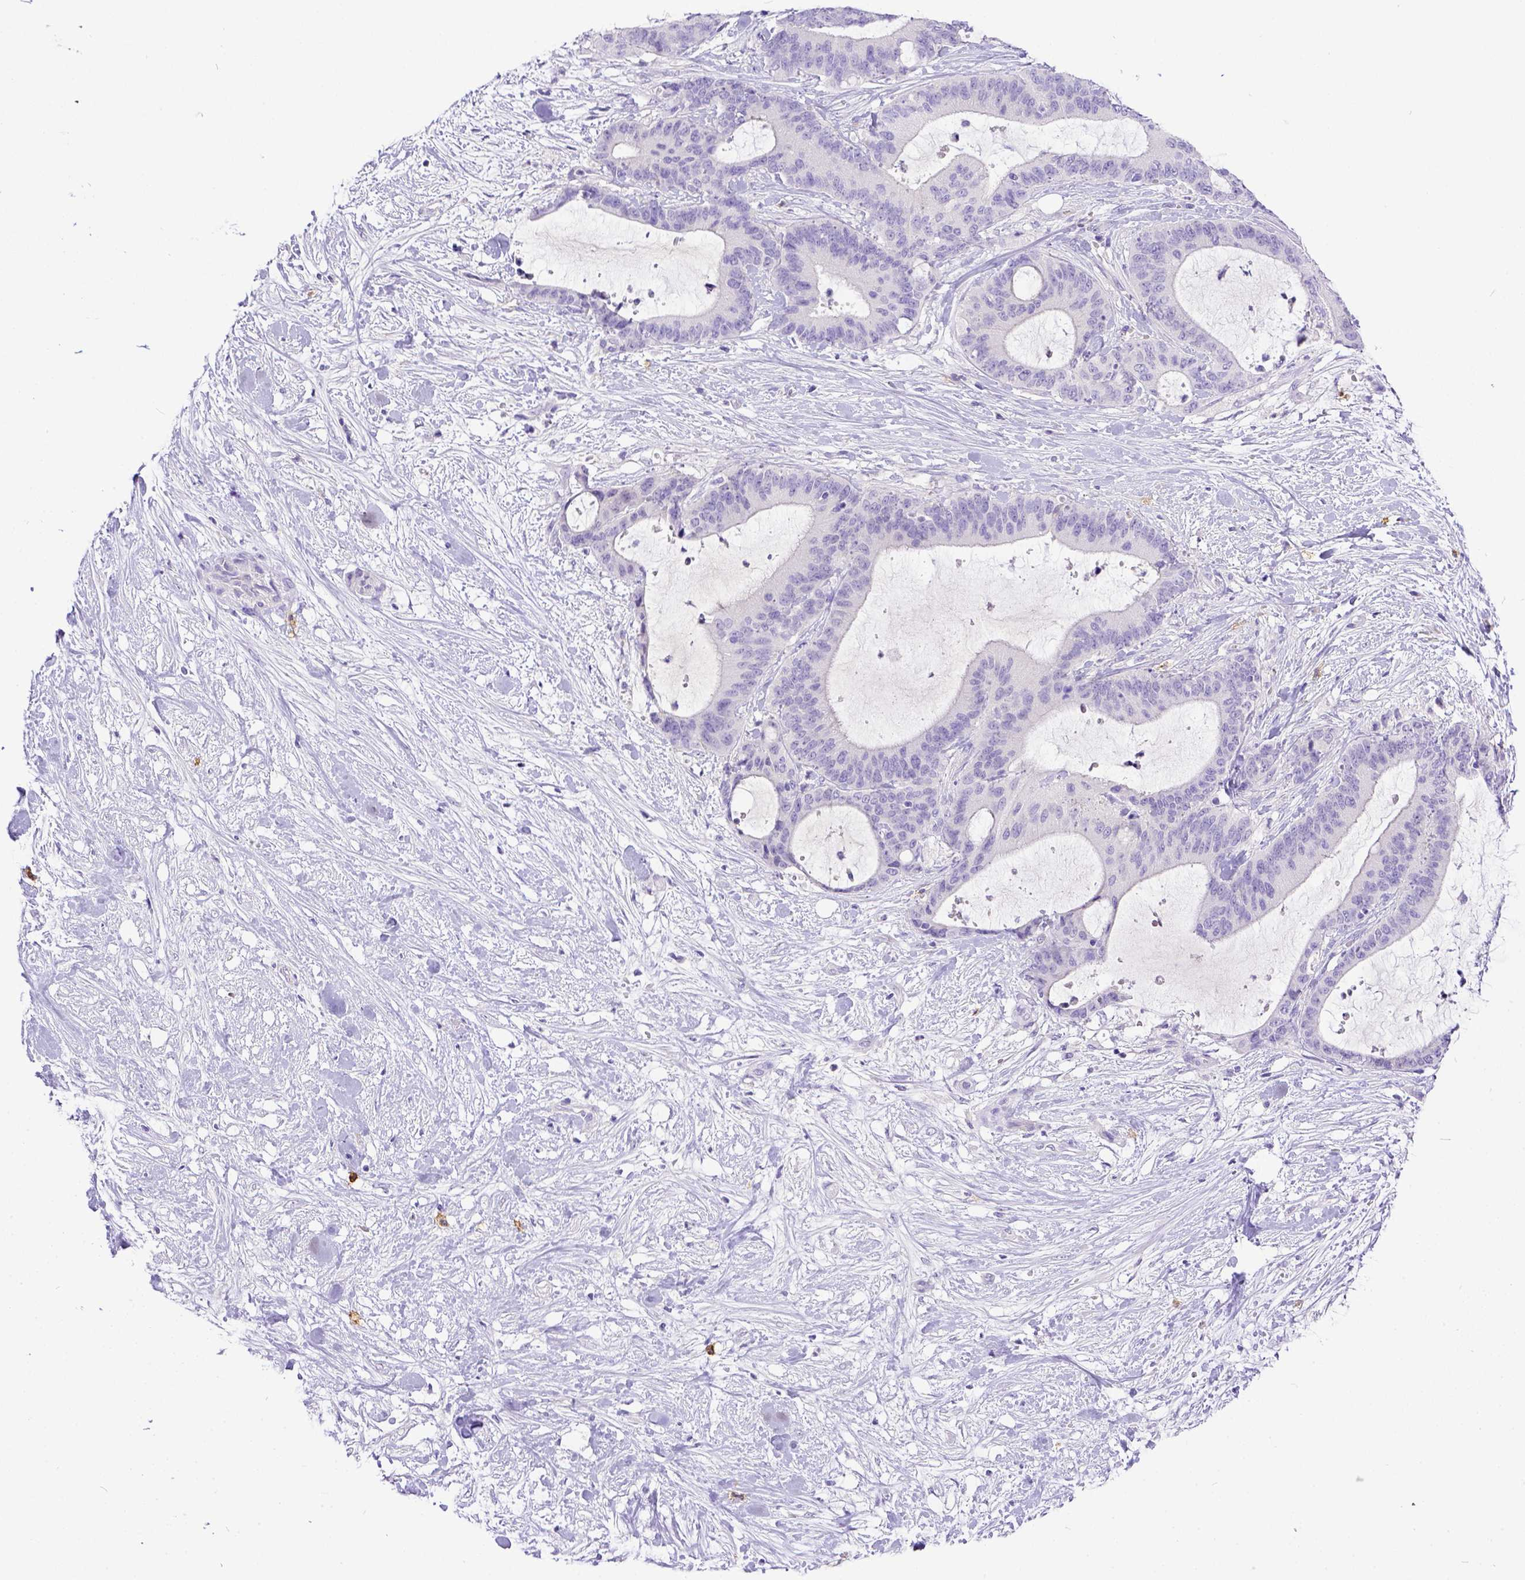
{"staining": {"intensity": "negative", "quantity": "none", "location": "none"}, "tissue": "liver cancer", "cell_type": "Tumor cells", "image_type": "cancer", "snomed": [{"axis": "morphology", "description": "Cholangiocarcinoma"}, {"axis": "topography", "description": "Liver"}], "caption": "Immunohistochemistry (IHC) of liver cancer (cholangiocarcinoma) demonstrates no positivity in tumor cells.", "gene": "KIT", "patient": {"sex": "female", "age": 73}}